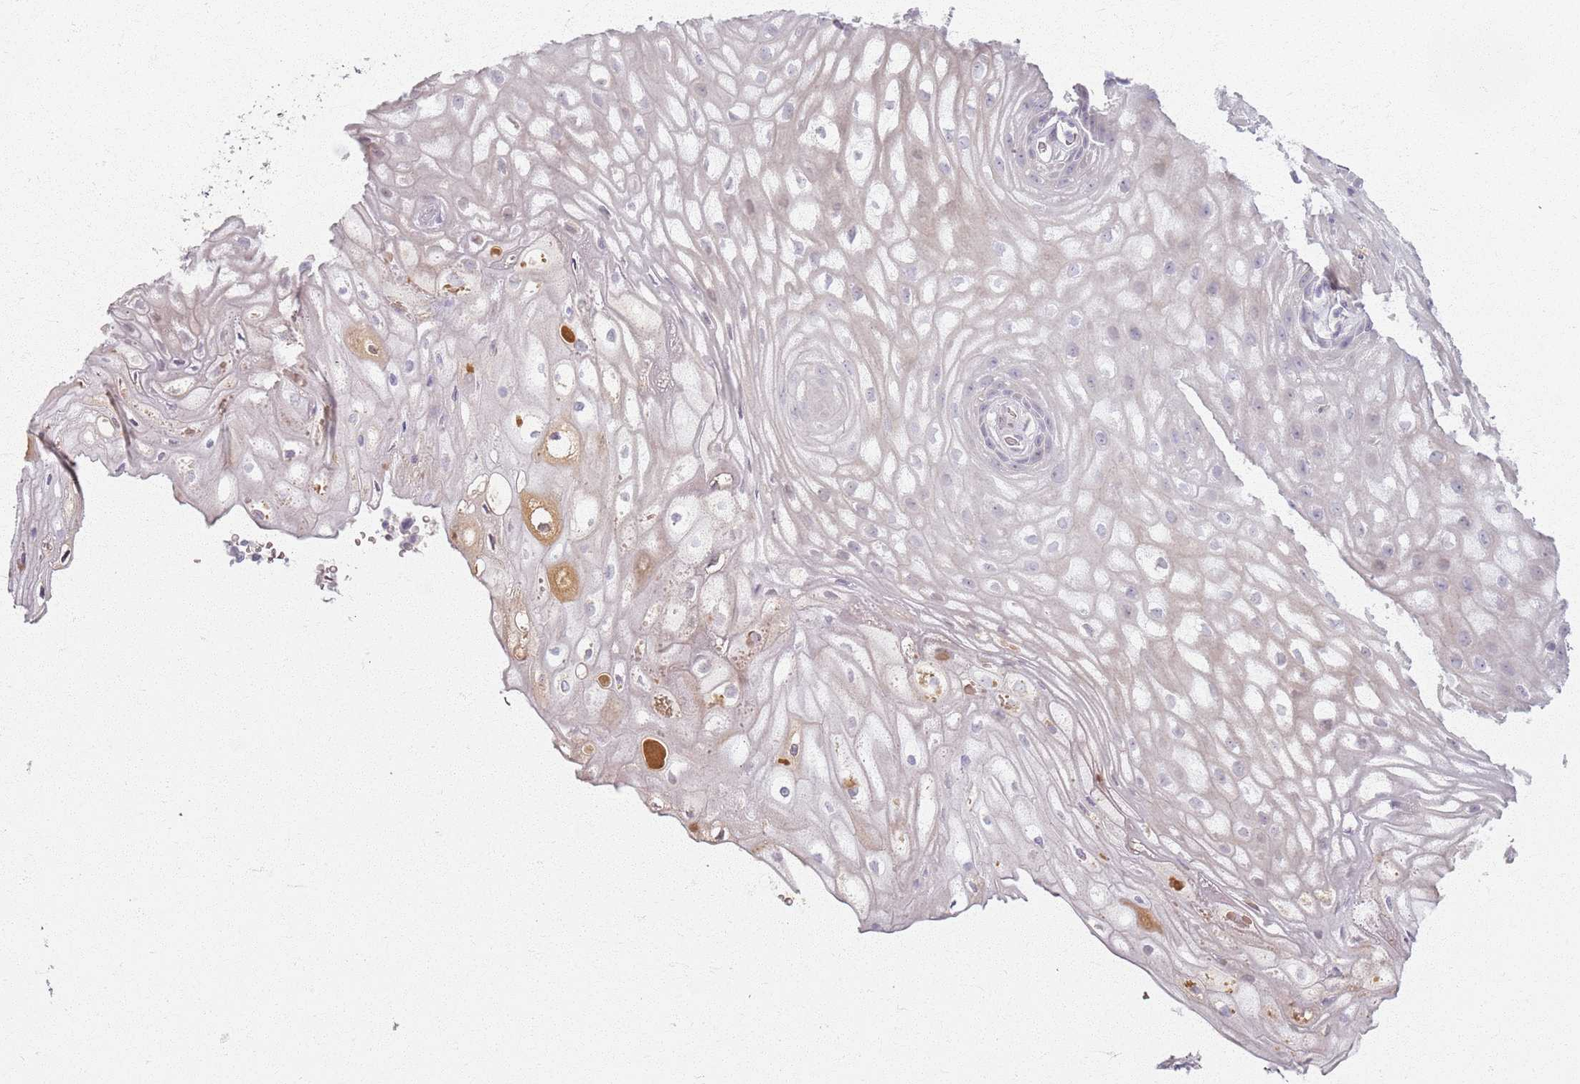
{"staining": {"intensity": "weak", "quantity": "<25%", "location": "cytoplasmic/membranous"}, "tissue": "vagina", "cell_type": "Squamous epithelial cells", "image_type": "normal", "snomed": [{"axis": "morphology", "description": "Normal tissue, NOS"}, {"axis": "topography", "description": "Vagina"}], "caption": "A photomicrograph of vagina stained for a protein exhibits no brown staining in squamous epithelial cells. (DAB immunohistochemistry (IHC) with hematoxylin counter stain).", "gene": "CRIPT", "patient": {"sex": "female", "age": 60}}